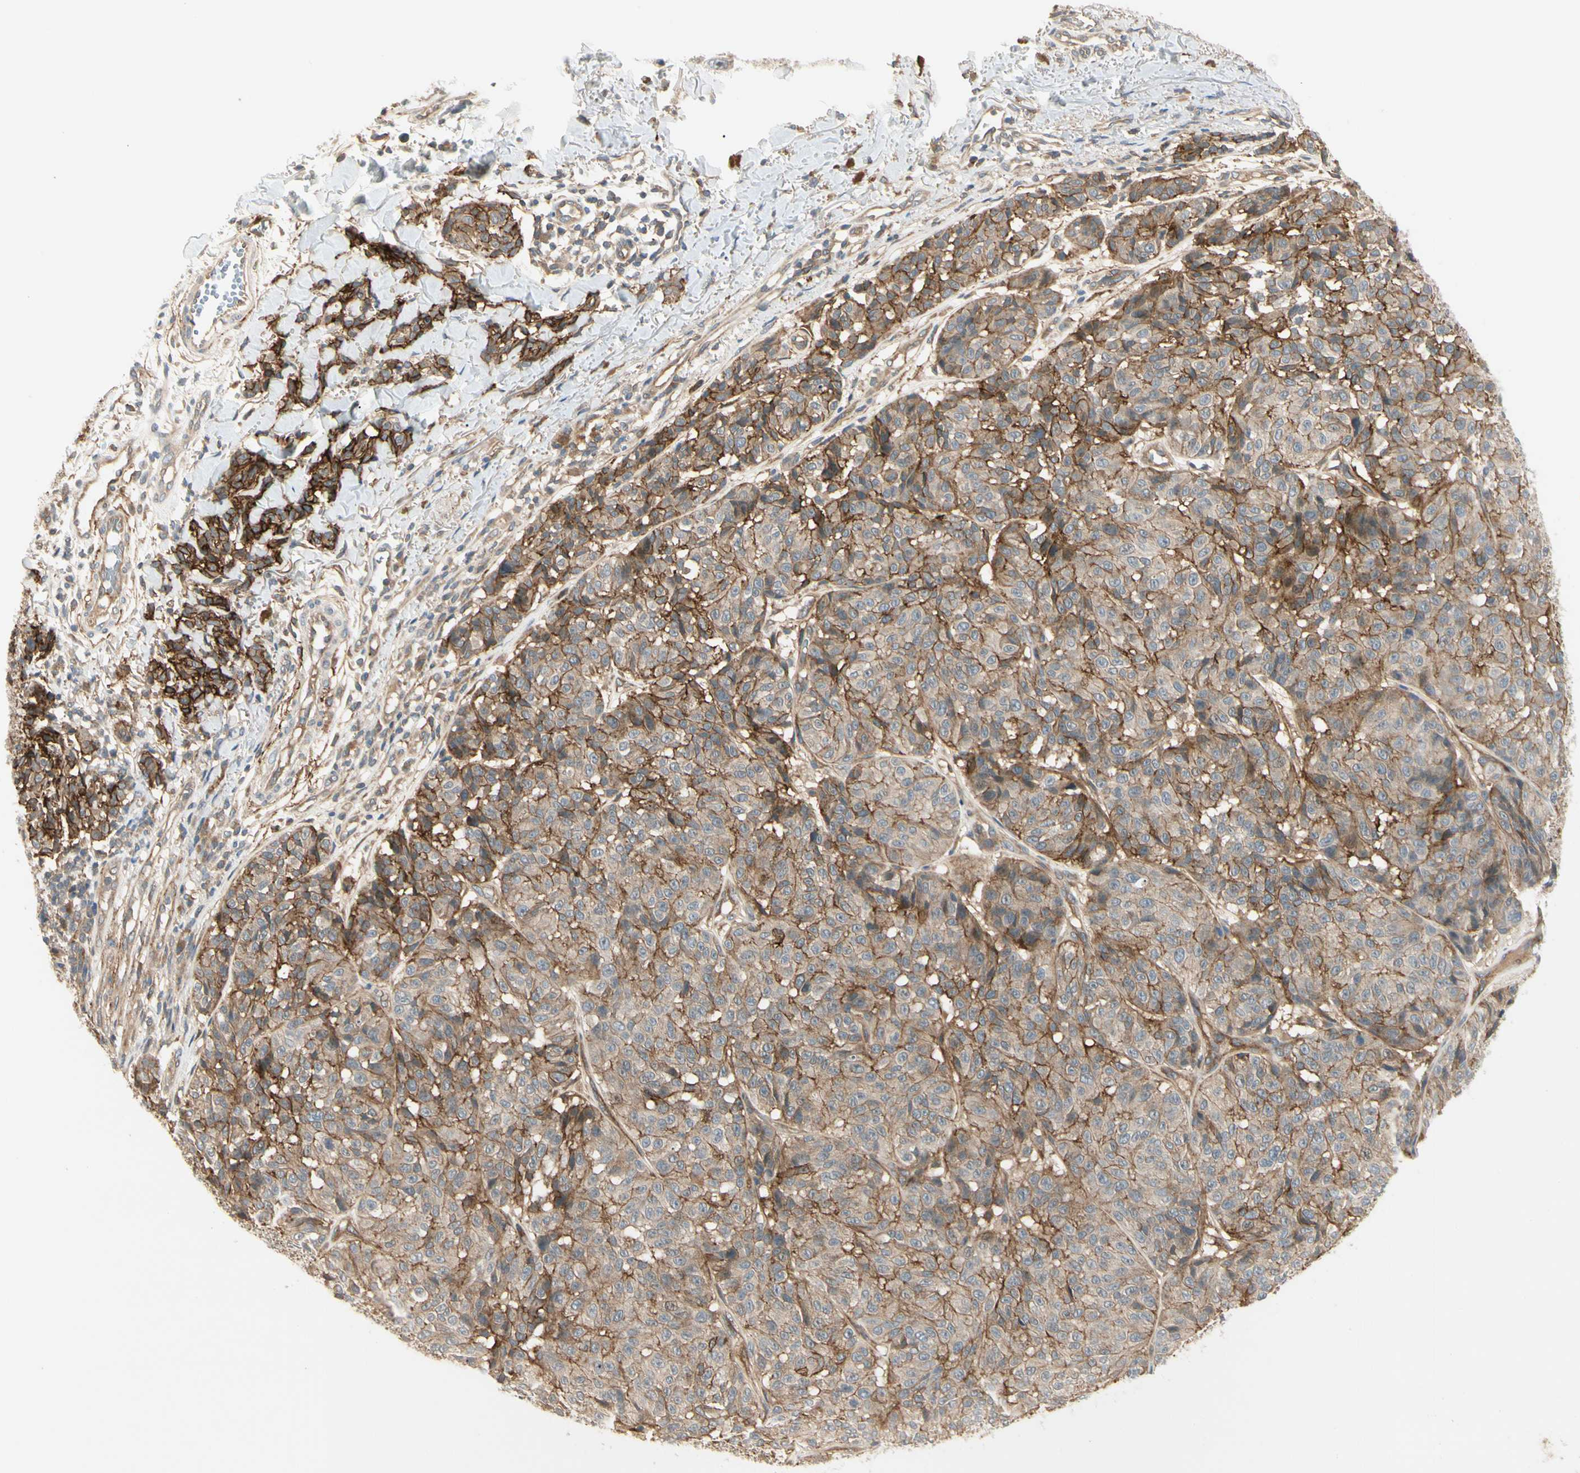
{"staining": {"intensity": "moderate", "quantity": ">75%", "location": "cytoplasmic/membranous"}, "tissue": "melanoma", "cell_type": "Tumor cells", "image_type": "cancer", "snomed": [{"axis": "morphology", "description": "Malignant melanoma, NOS"}, {"axis": "topography", "description": "Skin"}], "caption": "Immunohistochemical staining of human melanoma shows medium levels of moderate cytoplasmic/membranous staining in approximately >75% of tumor cells.", "gene": "F2R", "patient": {"sex": "female", "age": 46}}